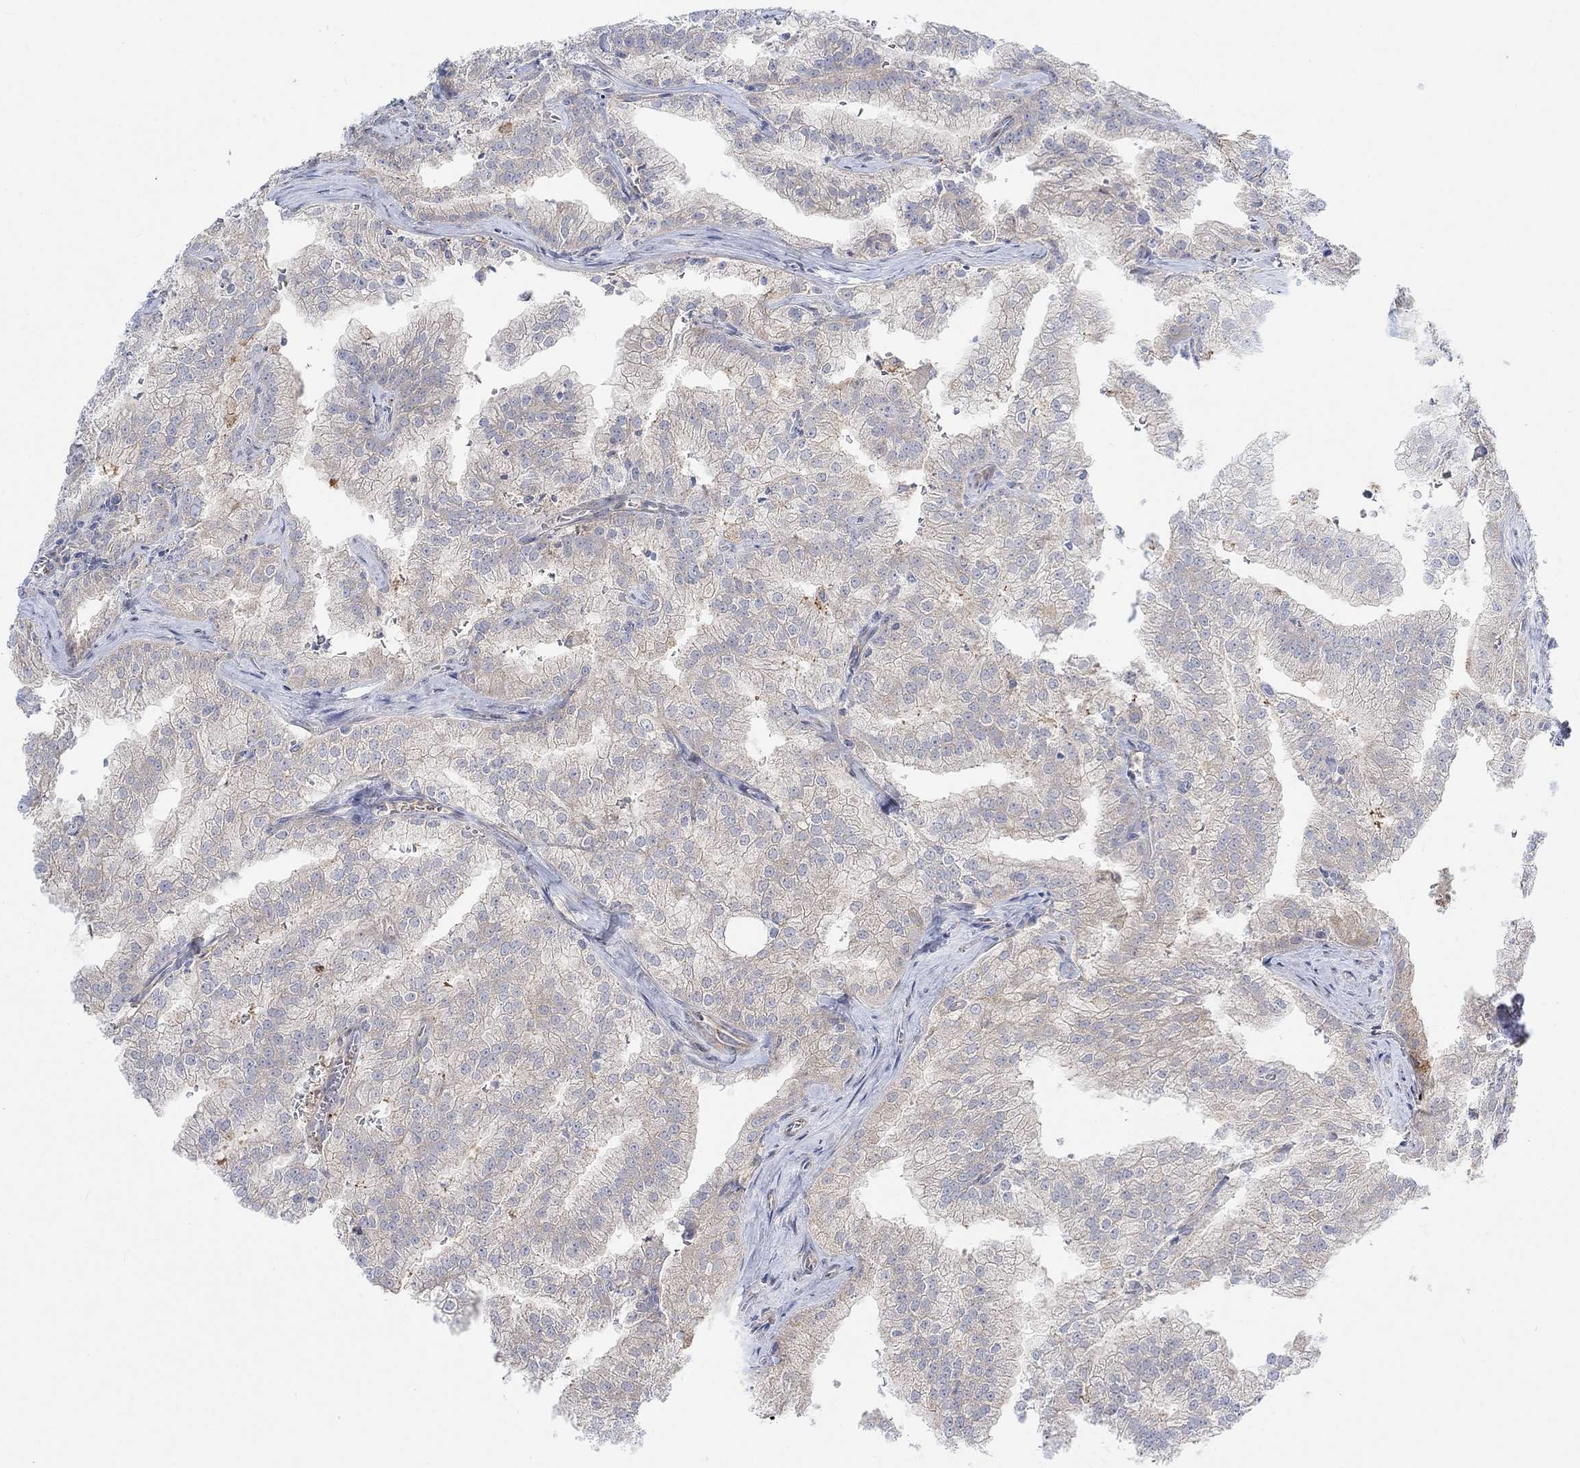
{"staining": {"intensity": "negative", "quantity": "none", "location": "none"}, "tissue": "prostate cancer", "cell_type": "Tumor cells", "image_type": "cancer", "snomed": [{"axis": "morphology", "description": "Adenocarcinoma, NOS"}, {"axis": "topography", "description": "Prostate"}], "caption": "A high-resolution histopathology image shows IHC staining of prostate adenocarcinoma, which shows no significant staining in tumor cells.", "gene": "PMFBP1", "patient": {"sex": "male", "age": 70}}